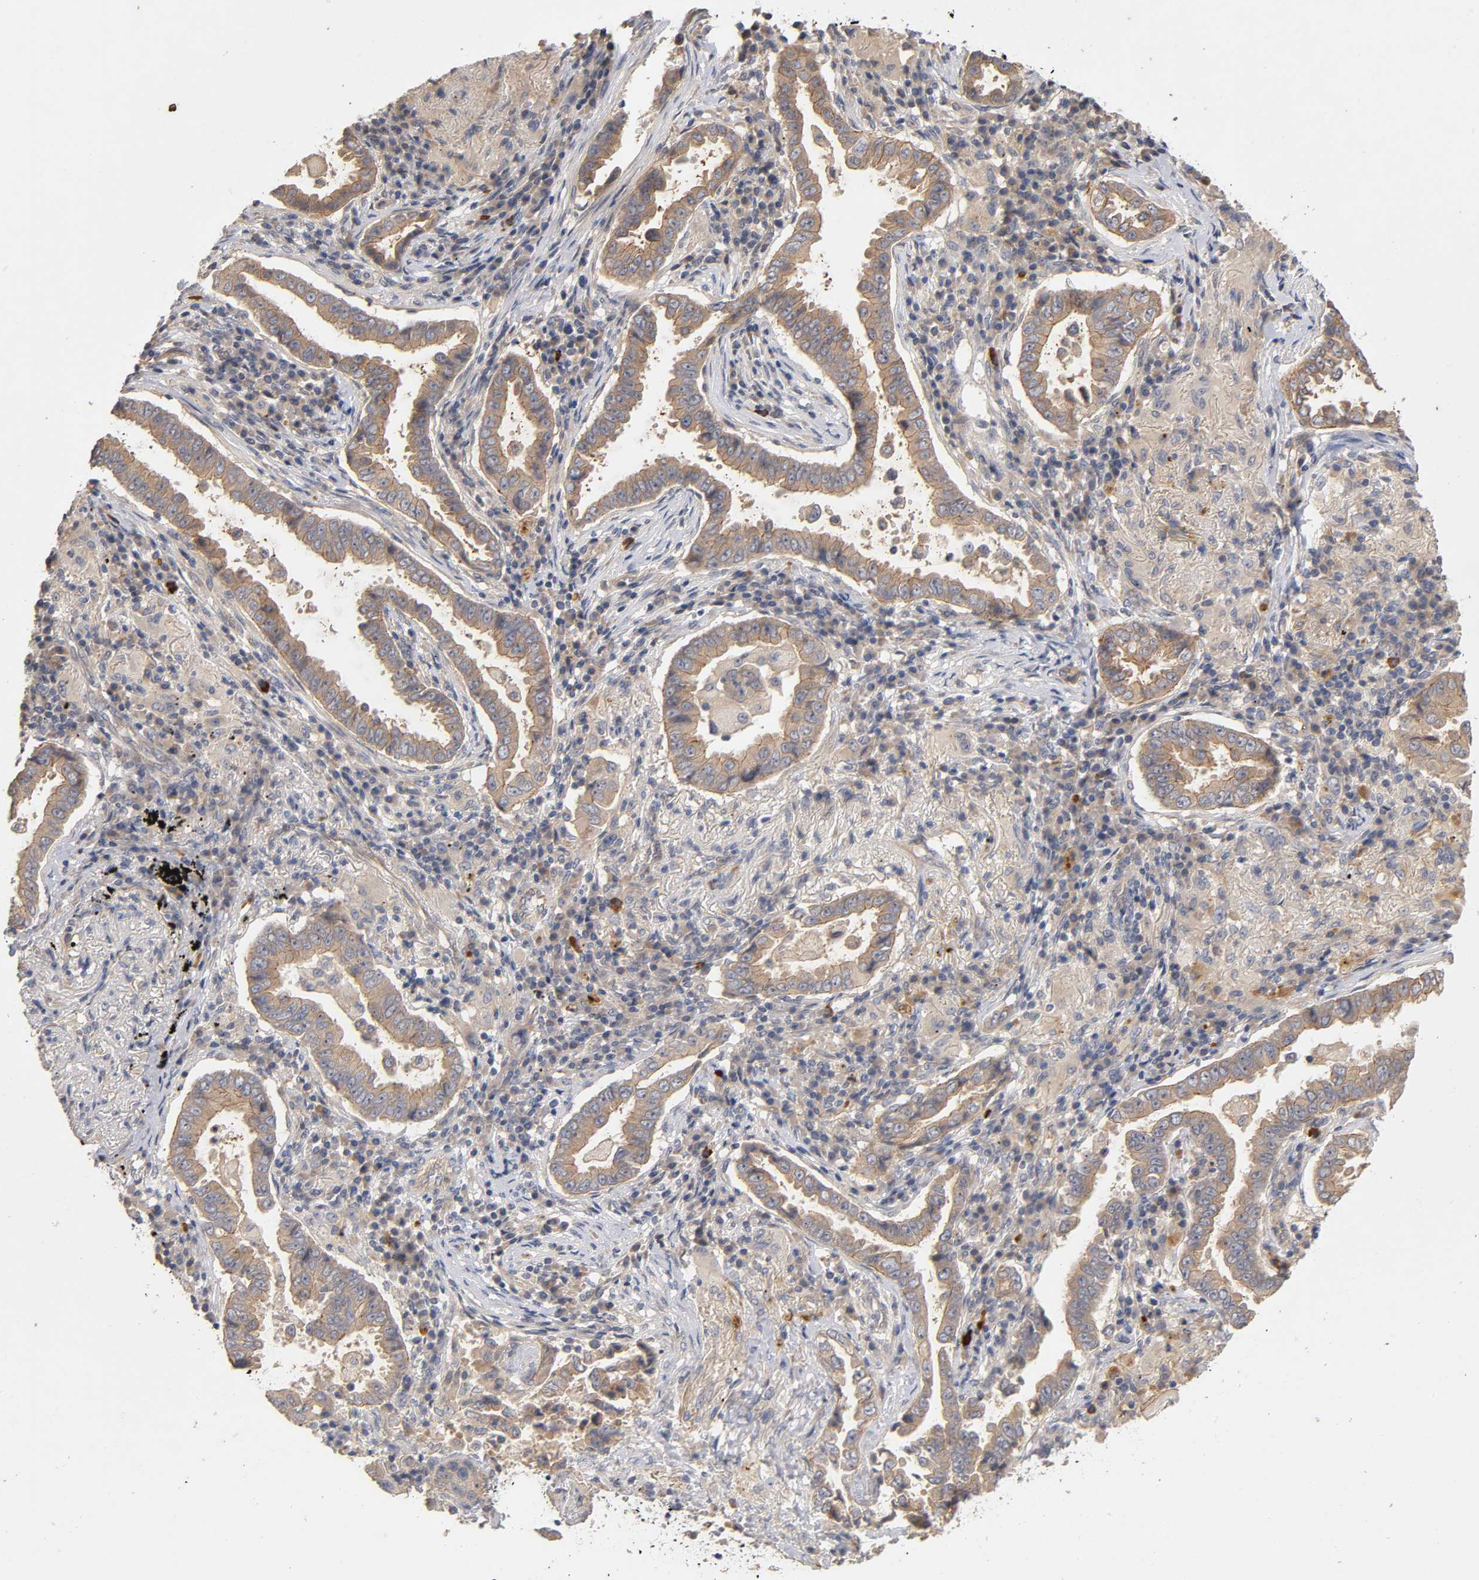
{"staining": {"intensity": "moderate", "quantity": ">75%", "location": "cytoplasmic/membranous"}, "tissue": "lung cancer", "cell_type": "Tumor cells", "image_type": "cancer", "snomed": [{"axis": "morphology", "description": "Normal tissue, NOS"}, {"axis": "morphology", "description": "Inflammation, NOS"}, {"axis": "morphology", "description": "Adenocarcinoma, NOS"}, {"axis": "topography", "description": "Lung"}], "caption": "A high-resolution image shows IHC staining of lung cancer, which shows moderate cytoplasmic/membranous positivity in approximately >75% of tumor cells. (Brightfield microscopy of DAB IHC at high magnification).", "gene": "PDZD11", "patient": {"sex": "female", "age": 64}}